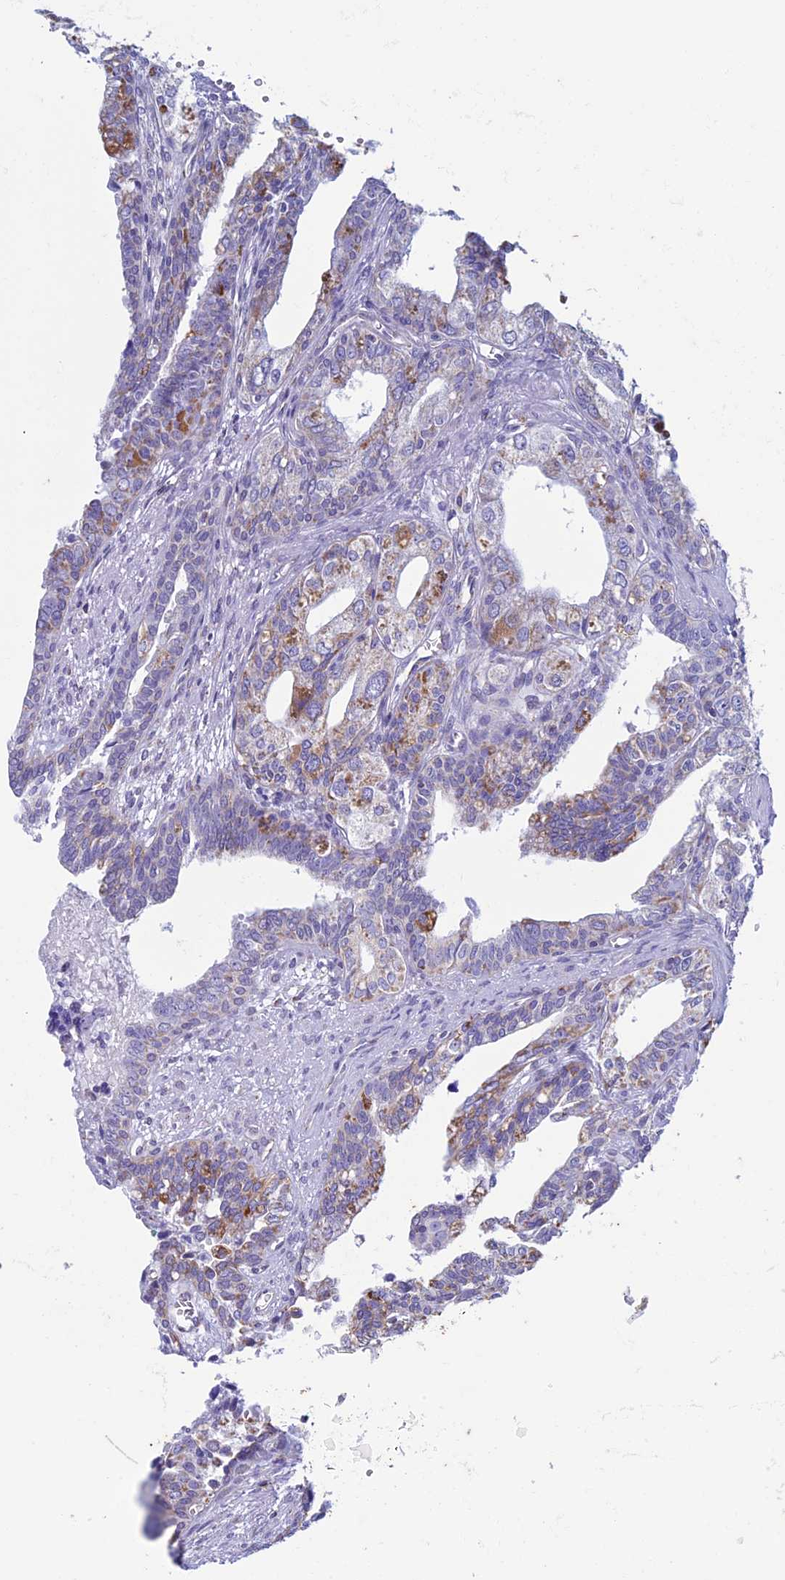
{"staining": {"intensity": "moderate", "quantity": "25%-75%", "location": "cytoplasmic/membranous"}, "tissue": "seminal vesicle", "cell_type": "Glandular cells", "image_type": "normal", "snomed": [{"axis": "morphology", "description": "Normal tissue, NOS"}, {"axis": "topography", "description": "Seminal veicle"}], "caption": "Protein expression analysis of benign human seminal vesicle reveals moderate cytoplasmic/membranous positivity in approximately 25%-75% of glandular cells.", "gene": "ZNG1A", "patient": {"sex": "male", "age": 67}}